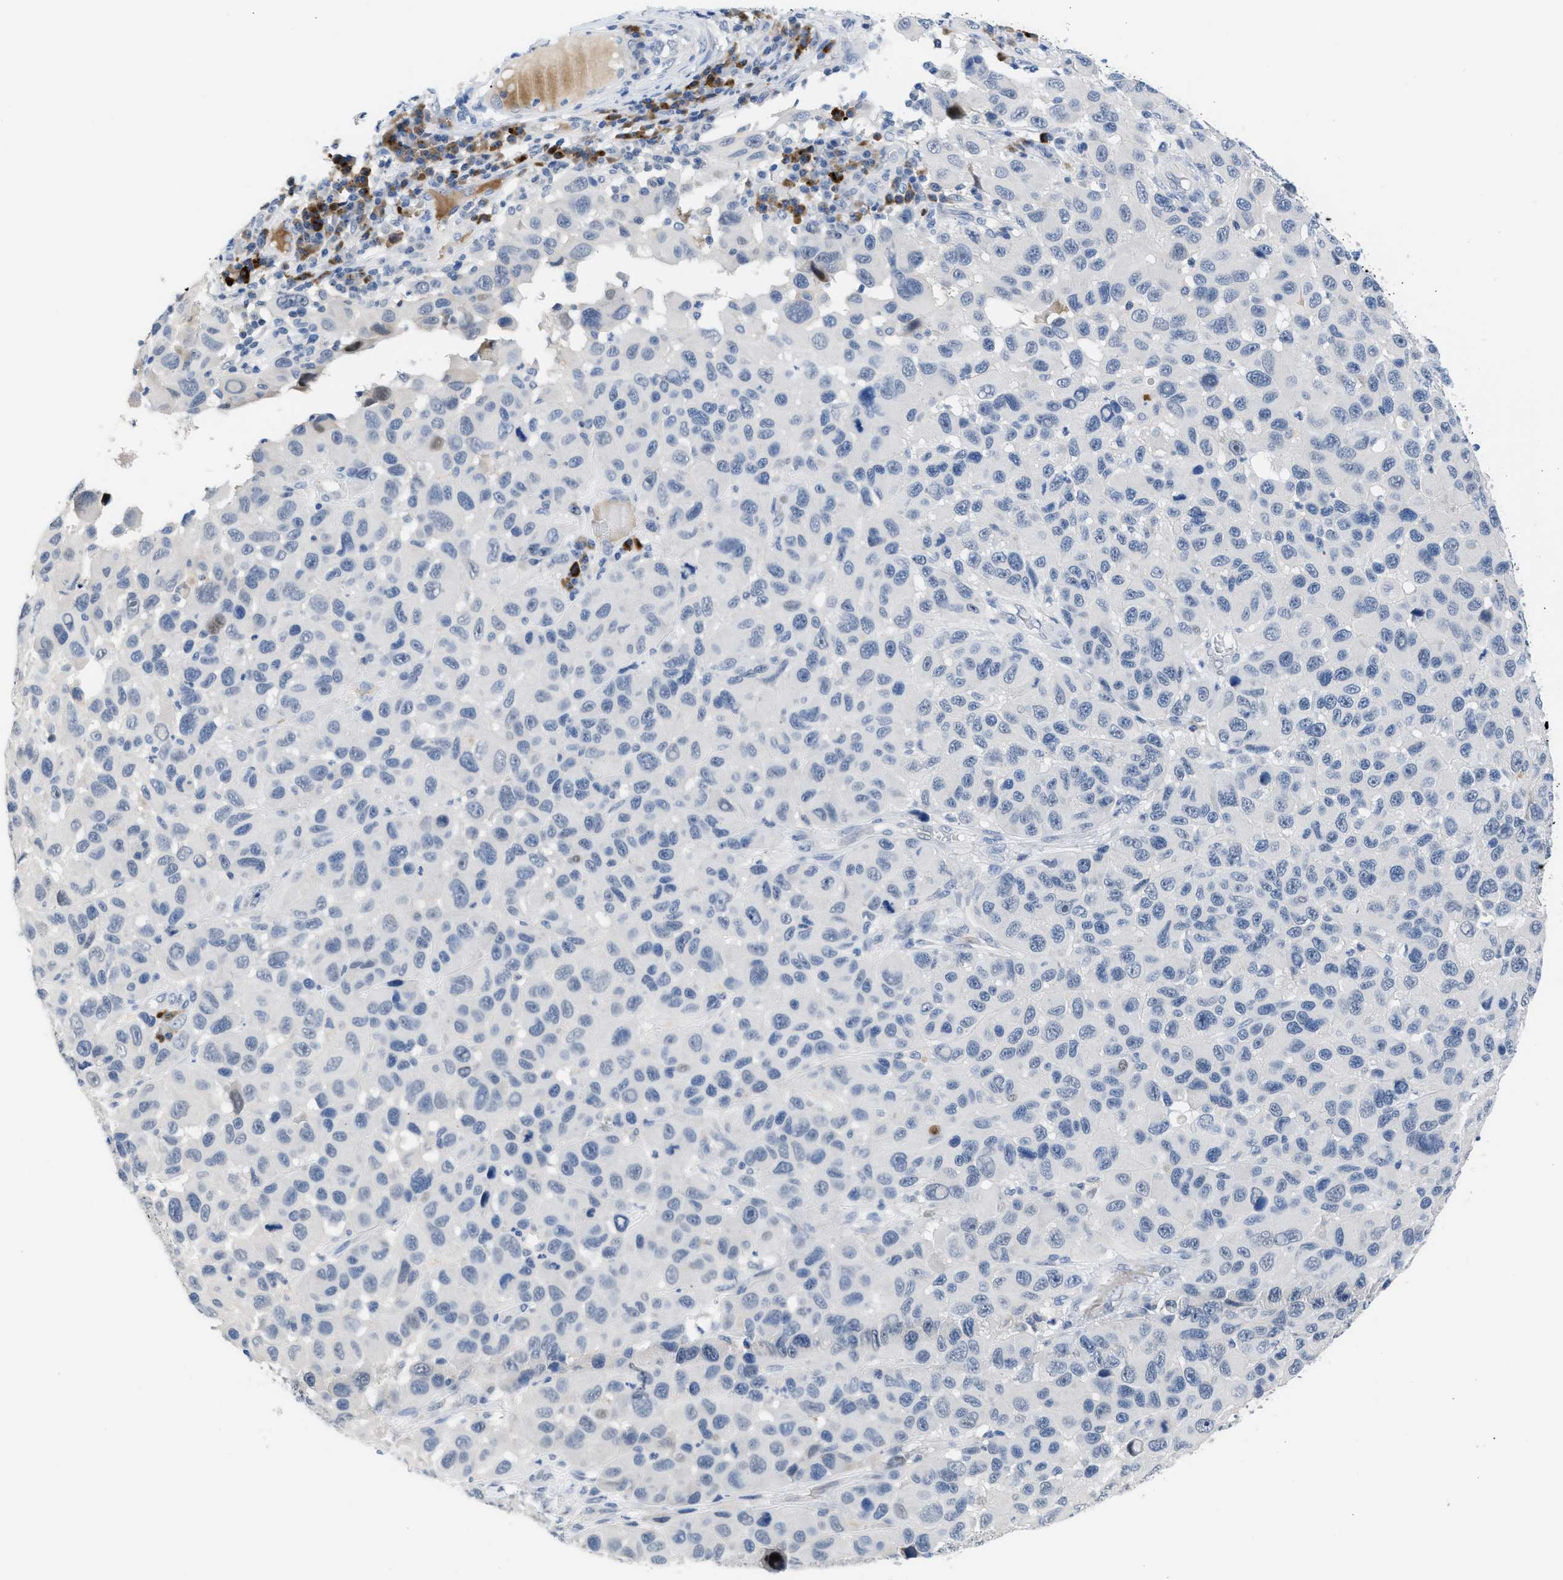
{"staining": {"intensity": "negative", "quantity": "none", "location": "none"}, "tissue": "melanoma", "cell_type": "Tumor cells", "image_type": "cancer", "snomed": [{"axis": "morphology", "description": "Malignant melanoma, NOS"}, {"axis": "topography", "description": "Skin"}], "caption": "A high-resolution image shows immunohistochemistry (IHC) staining of melanoma, which exhibits no significant staining in tumor cells.", "gene": "OR9K2", "patient": {"sex": "male", "age": 53}}